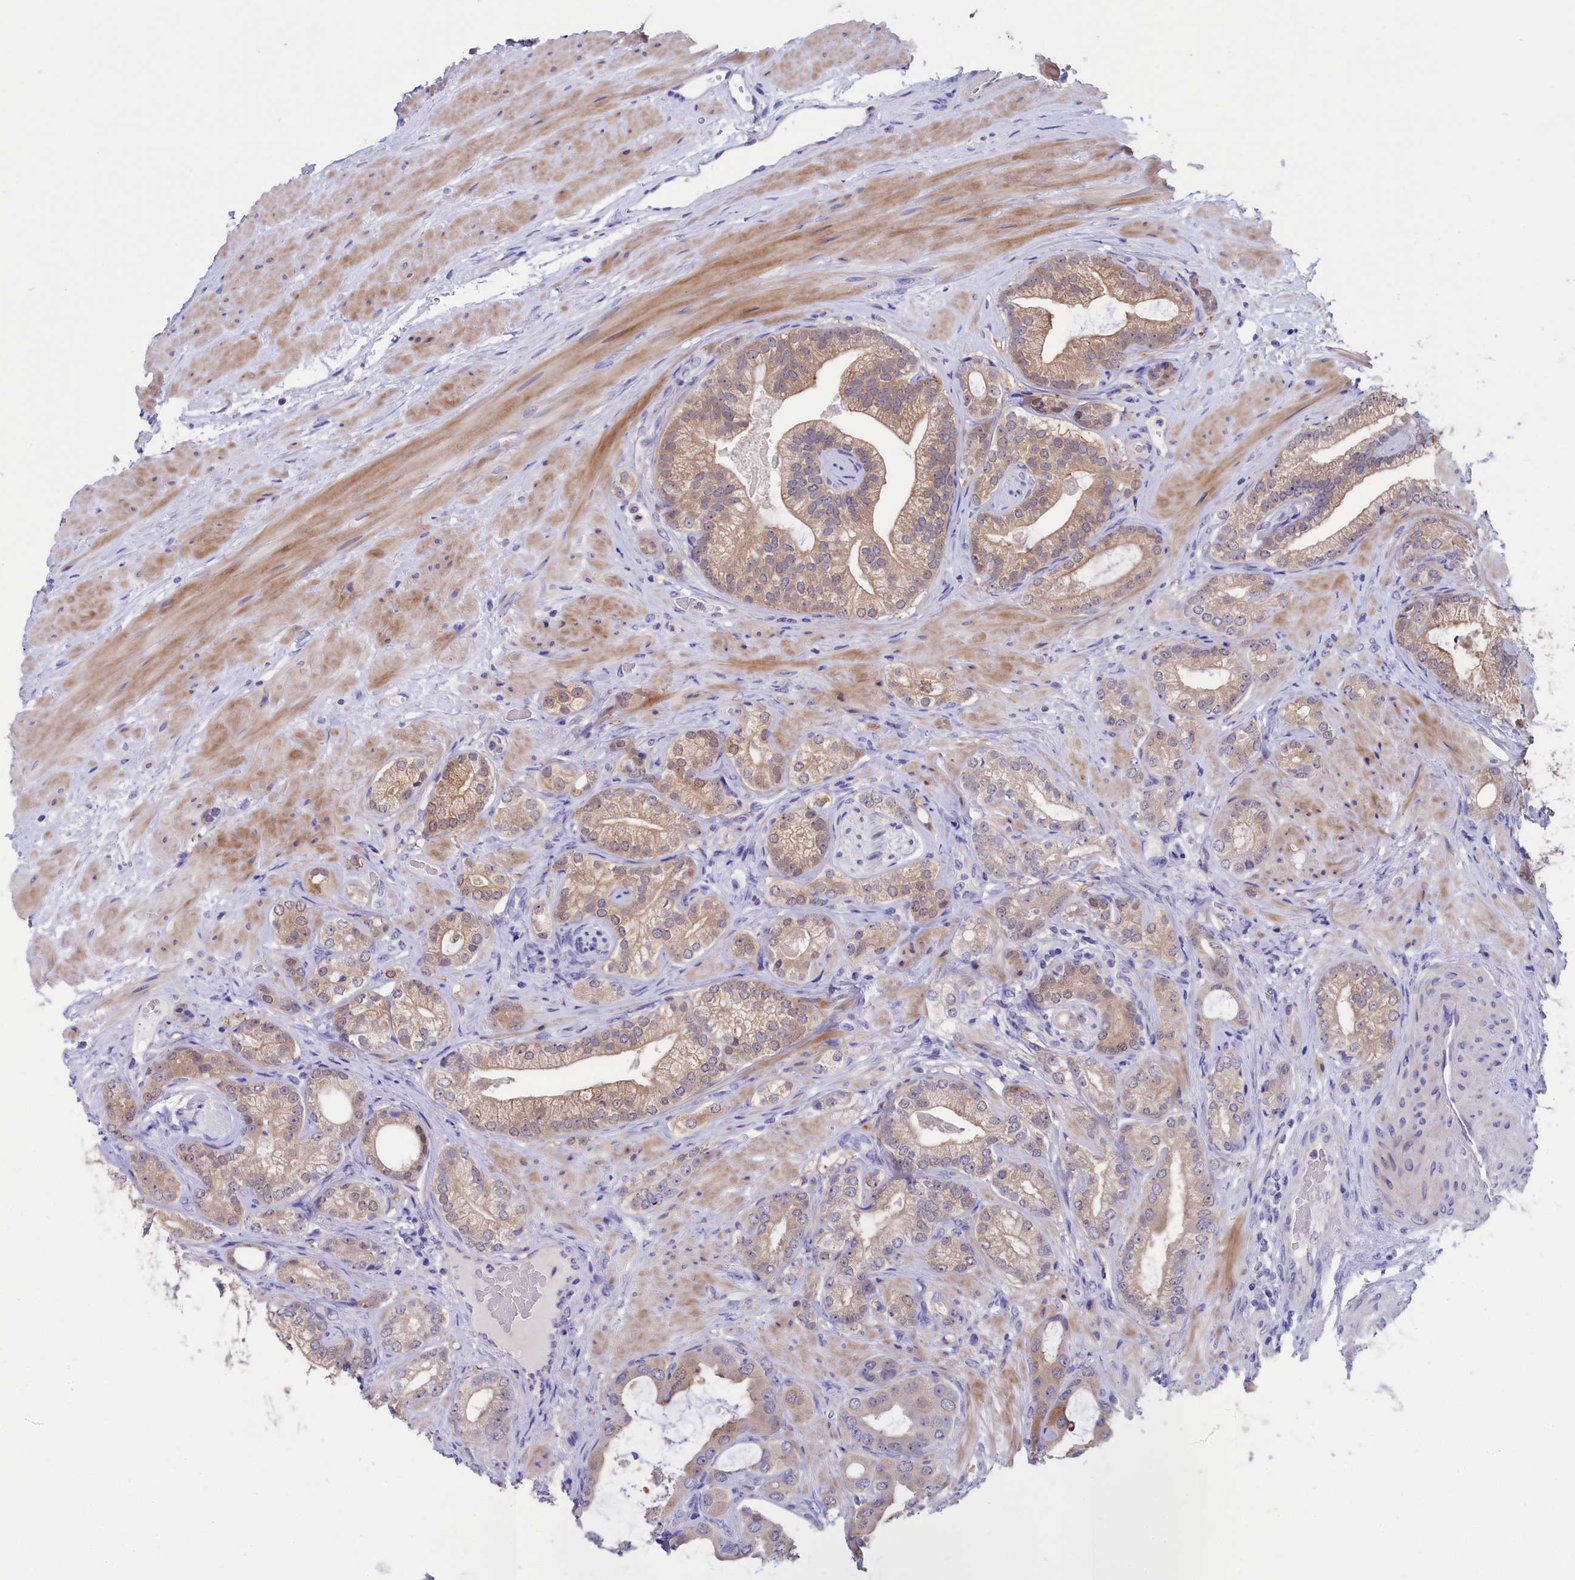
{"staining": {"intensity": "weak", "quantity": "25%-75%", "location": "cytoplasmic/membranous"}, "tissue": "prostate cancer", "cell_type": "Tumor cells", "image_type": "cancer", "snomed": [{"axis": "morphology", "description": "Adenocarcinoma, Low grade"}, {"axis": "topography", "description": "Prostate"}], "caption": "Protein analysis of low-grade adenocarcinoma (prostate) tissue shows weak cytoplasmic/membranous expression in about 25%-75% of tumor cells. Nuclei are stained in blue.", "gene": "VPS35L", "patient": {"sex": "male", "age": 57}}